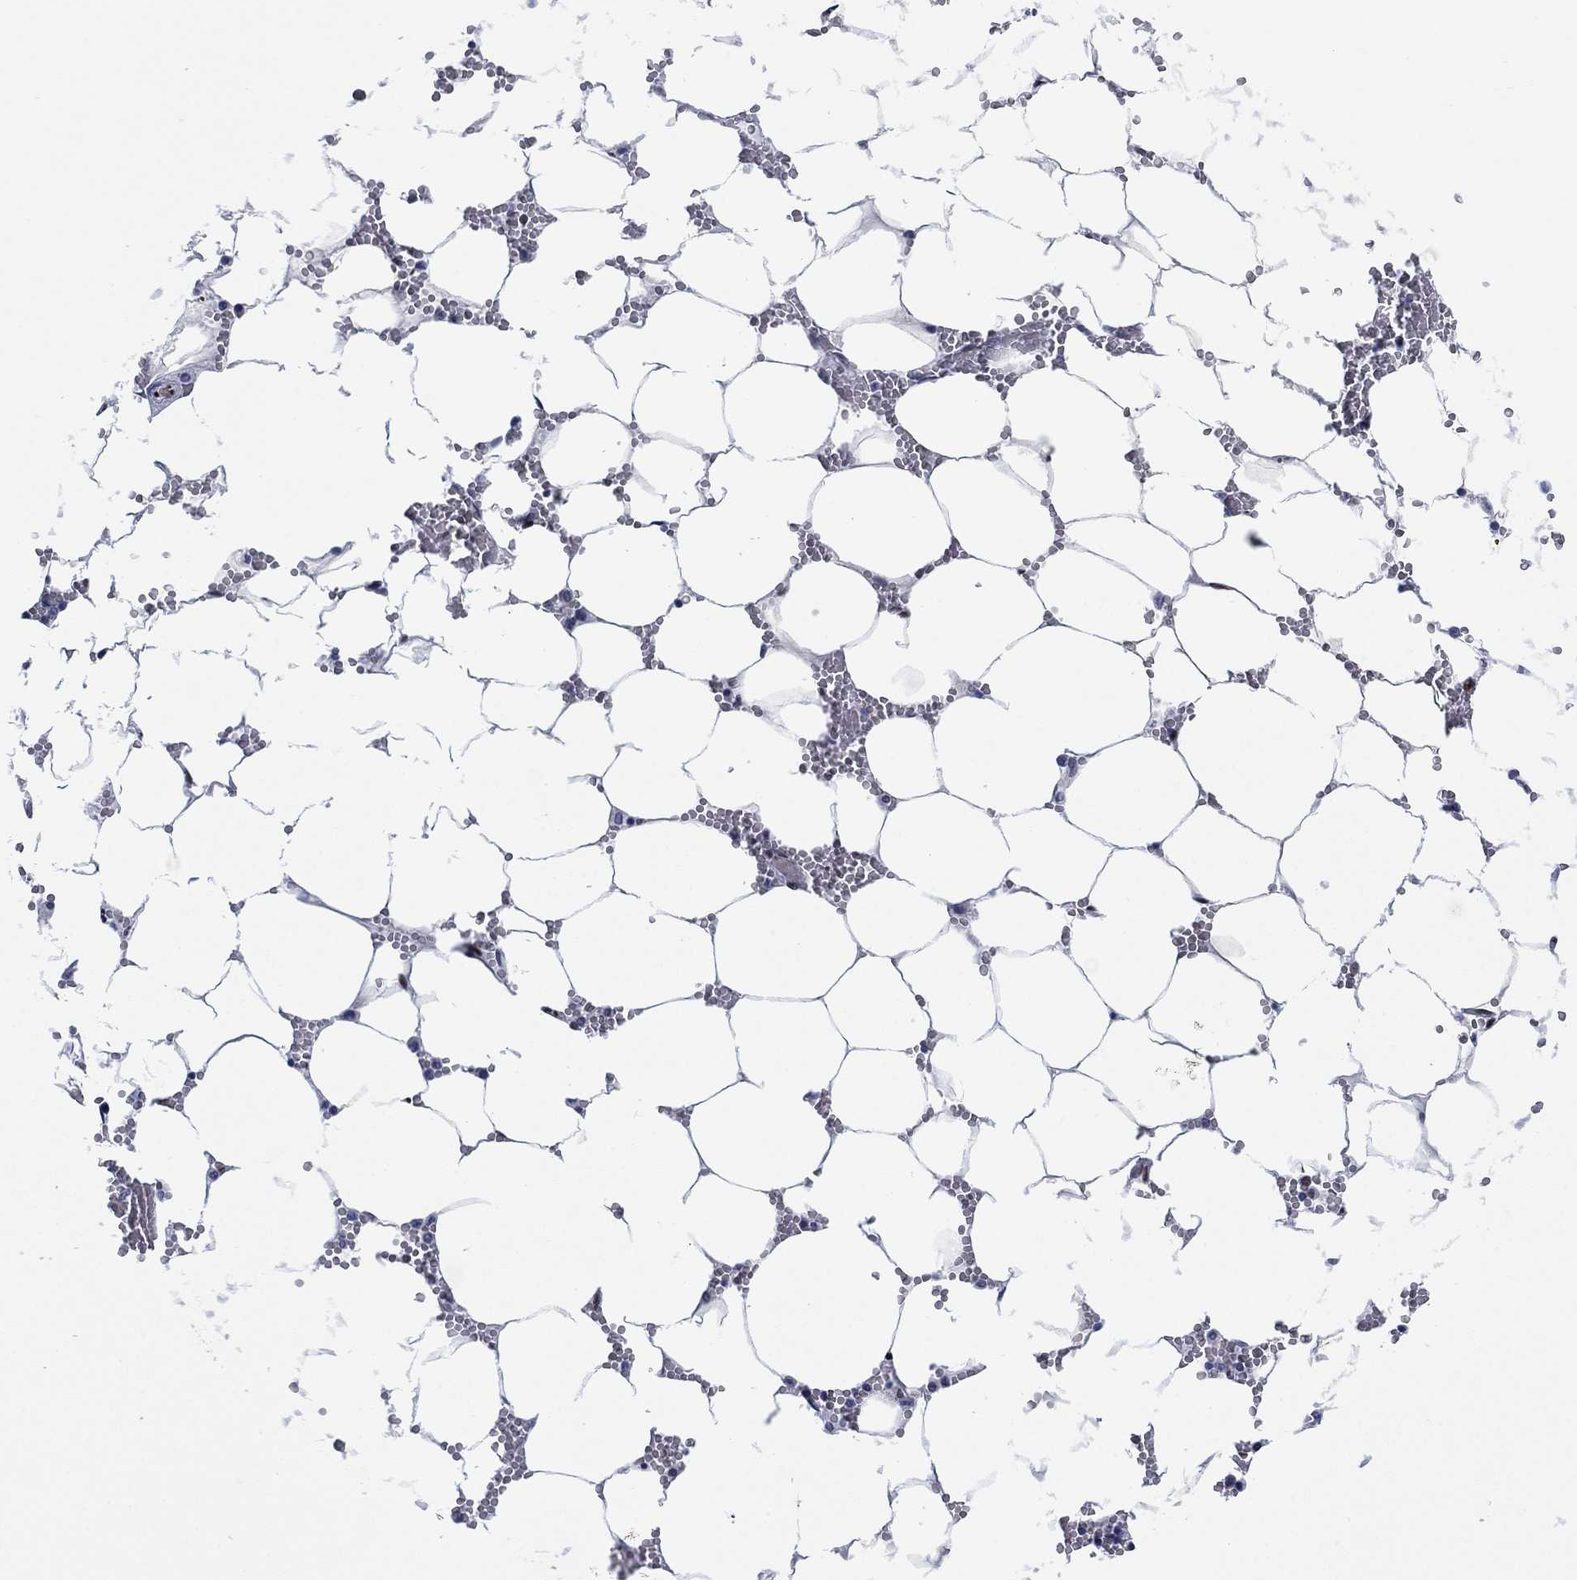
{"staining": {"intensity": "negative", "quantity": "none", "location": "none"}, "tissue": "bone marrow", "cell_type": "Hematopoietic cells", "image_type": "normal", "snomed": [{"axis": "morphology", "description": "Normal tissue, NOS"}, {"axis": "topography", "description": "Bone marrow"}], "caption": "This histopathology image is of unremarkable bone marrow stained with immunohistochemistry (IHC) to label a protein in brown with the nuclei are counter-stained blue. There is no expression in hematopoietic cells.", "gene": "ZEB1", "patient": {"sex": "female", "age": 64}}